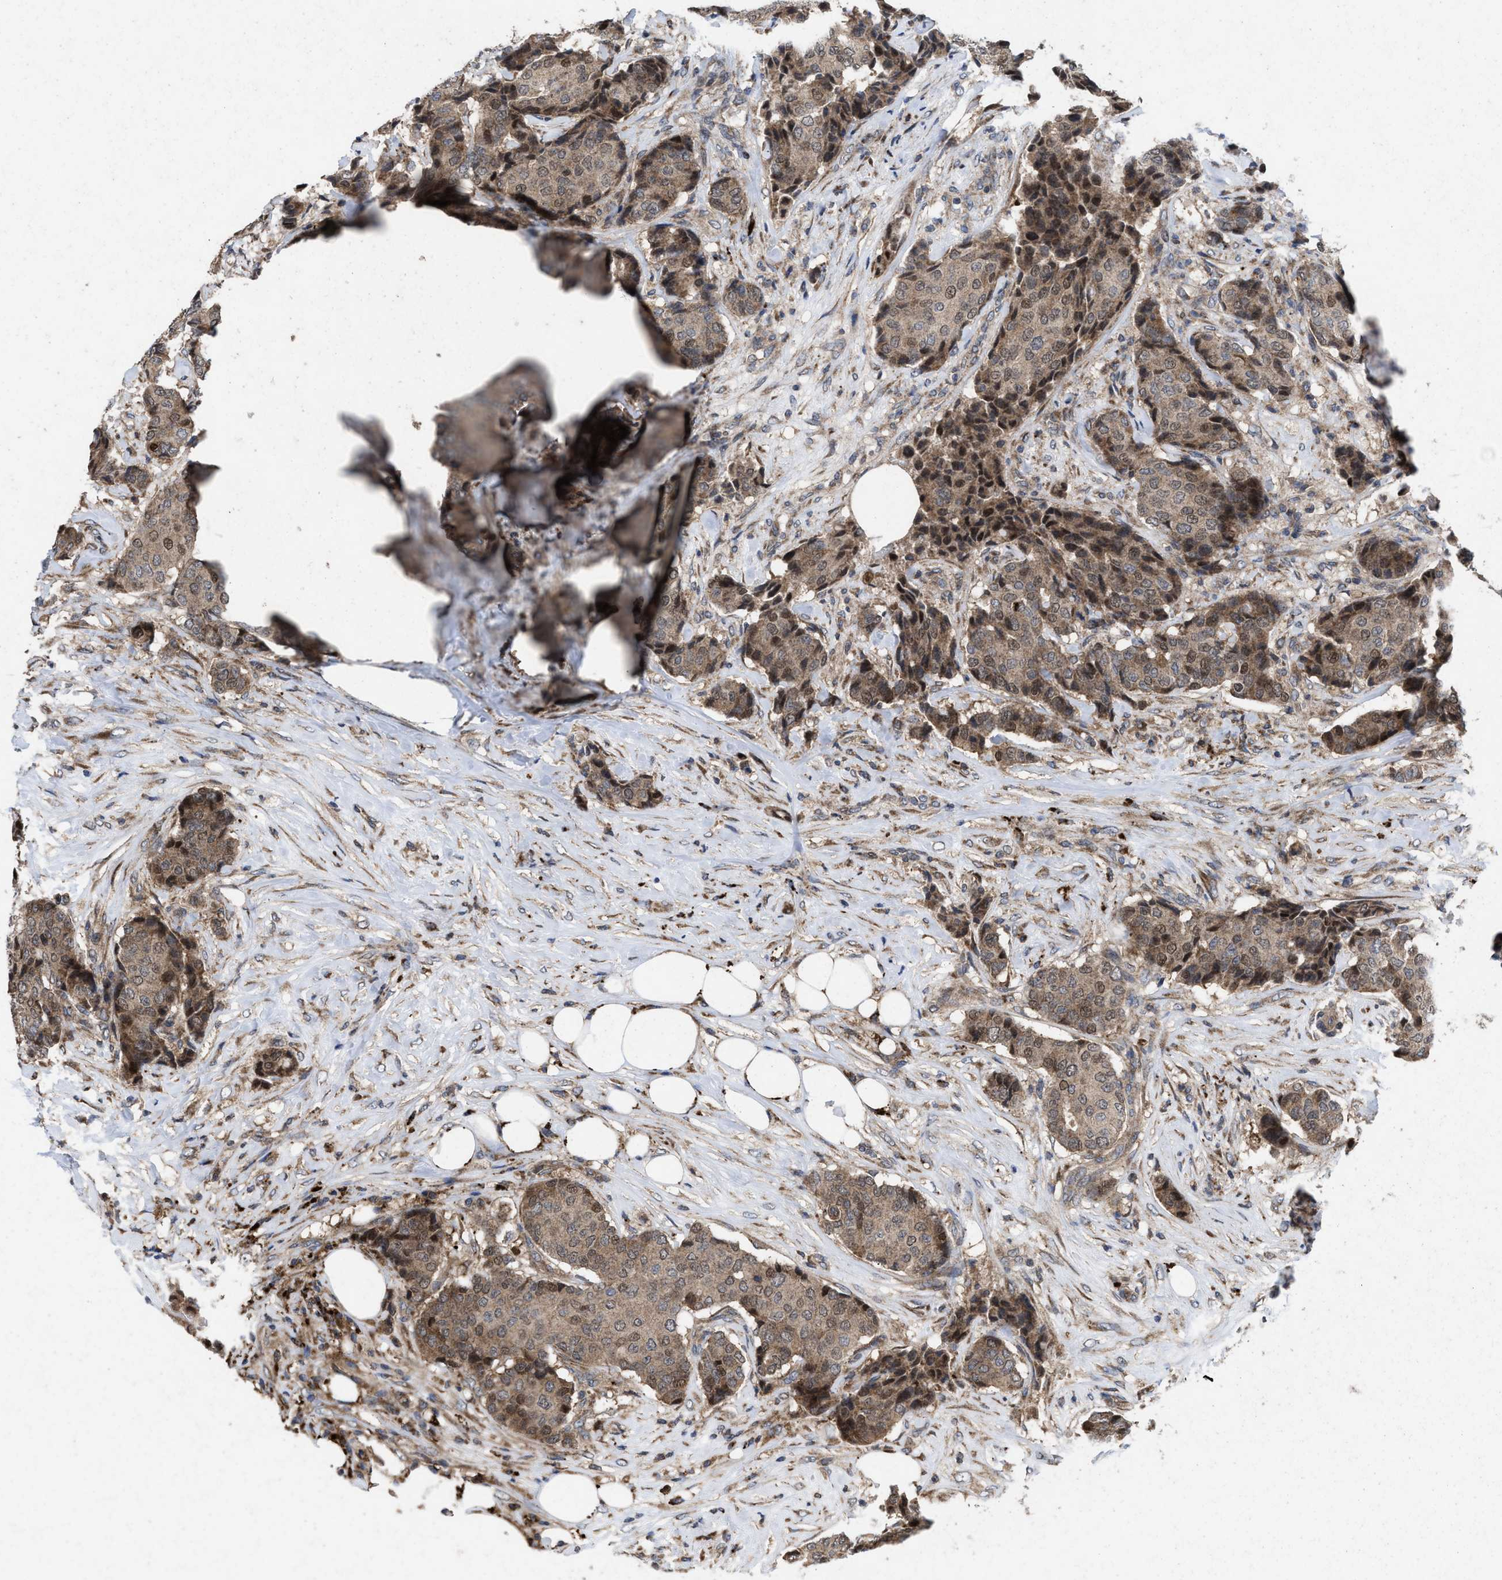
{"staining": {"intensity": "moderate", "quantity": ">75%", "location": "cytoplasmic/membranous"}, "tissue": "breast cancer", "cell_type": "Tumor cells", "image_type": "cancer", "snomed": [{"axis": "morphology", "description": "Duct carcinoma"}, {"axis": "topography", "description": "Breast"}], "caption": "Immunohistochemical staining of human intraductal carcinoma (breast) displays medium levels of moderate cytoplasmic/membranous protein expression in approximately >75% of tumor cells.", "gene": "MSI2", "patient": {"sex": "female", "age": 75}}